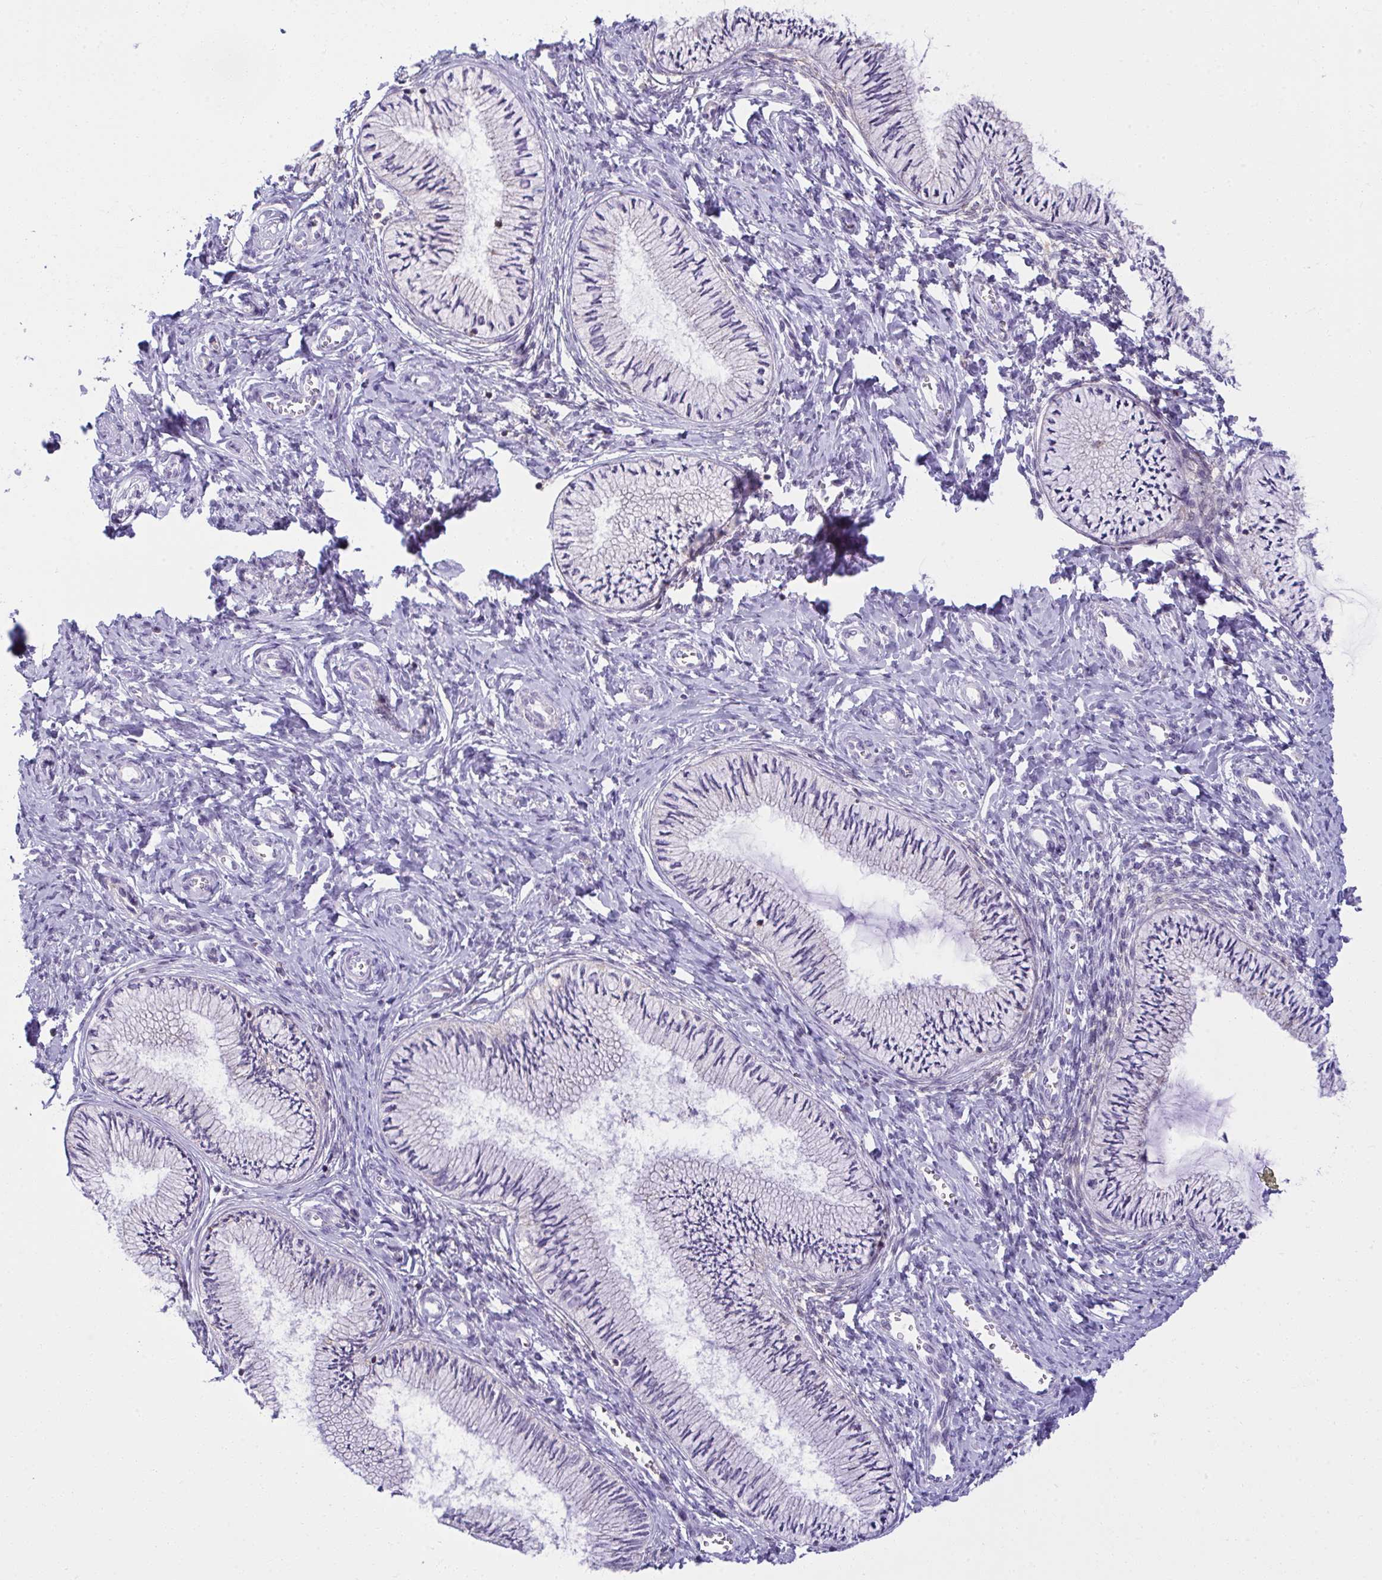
{"staining": {"intensity": "negative", "quantity": "none", "location": "none"}, "tissue": "cervix", "cell_type": "Glandular cells", "image_type": "normal", "snomed": [{"axis": "morphology", "description": "Normal tissue, NOS"}, {"axis": "topography", "description": "Cervix"}], "caption": "Benign cervix was stained to show a protein in brown. There is no significant positivity in glandular cells. (DAB immunohistochemistry (IHC) with hematoxylin counter stain).", "gene": "RANBP2", "patient": {"sex": "female", "age": 24}}